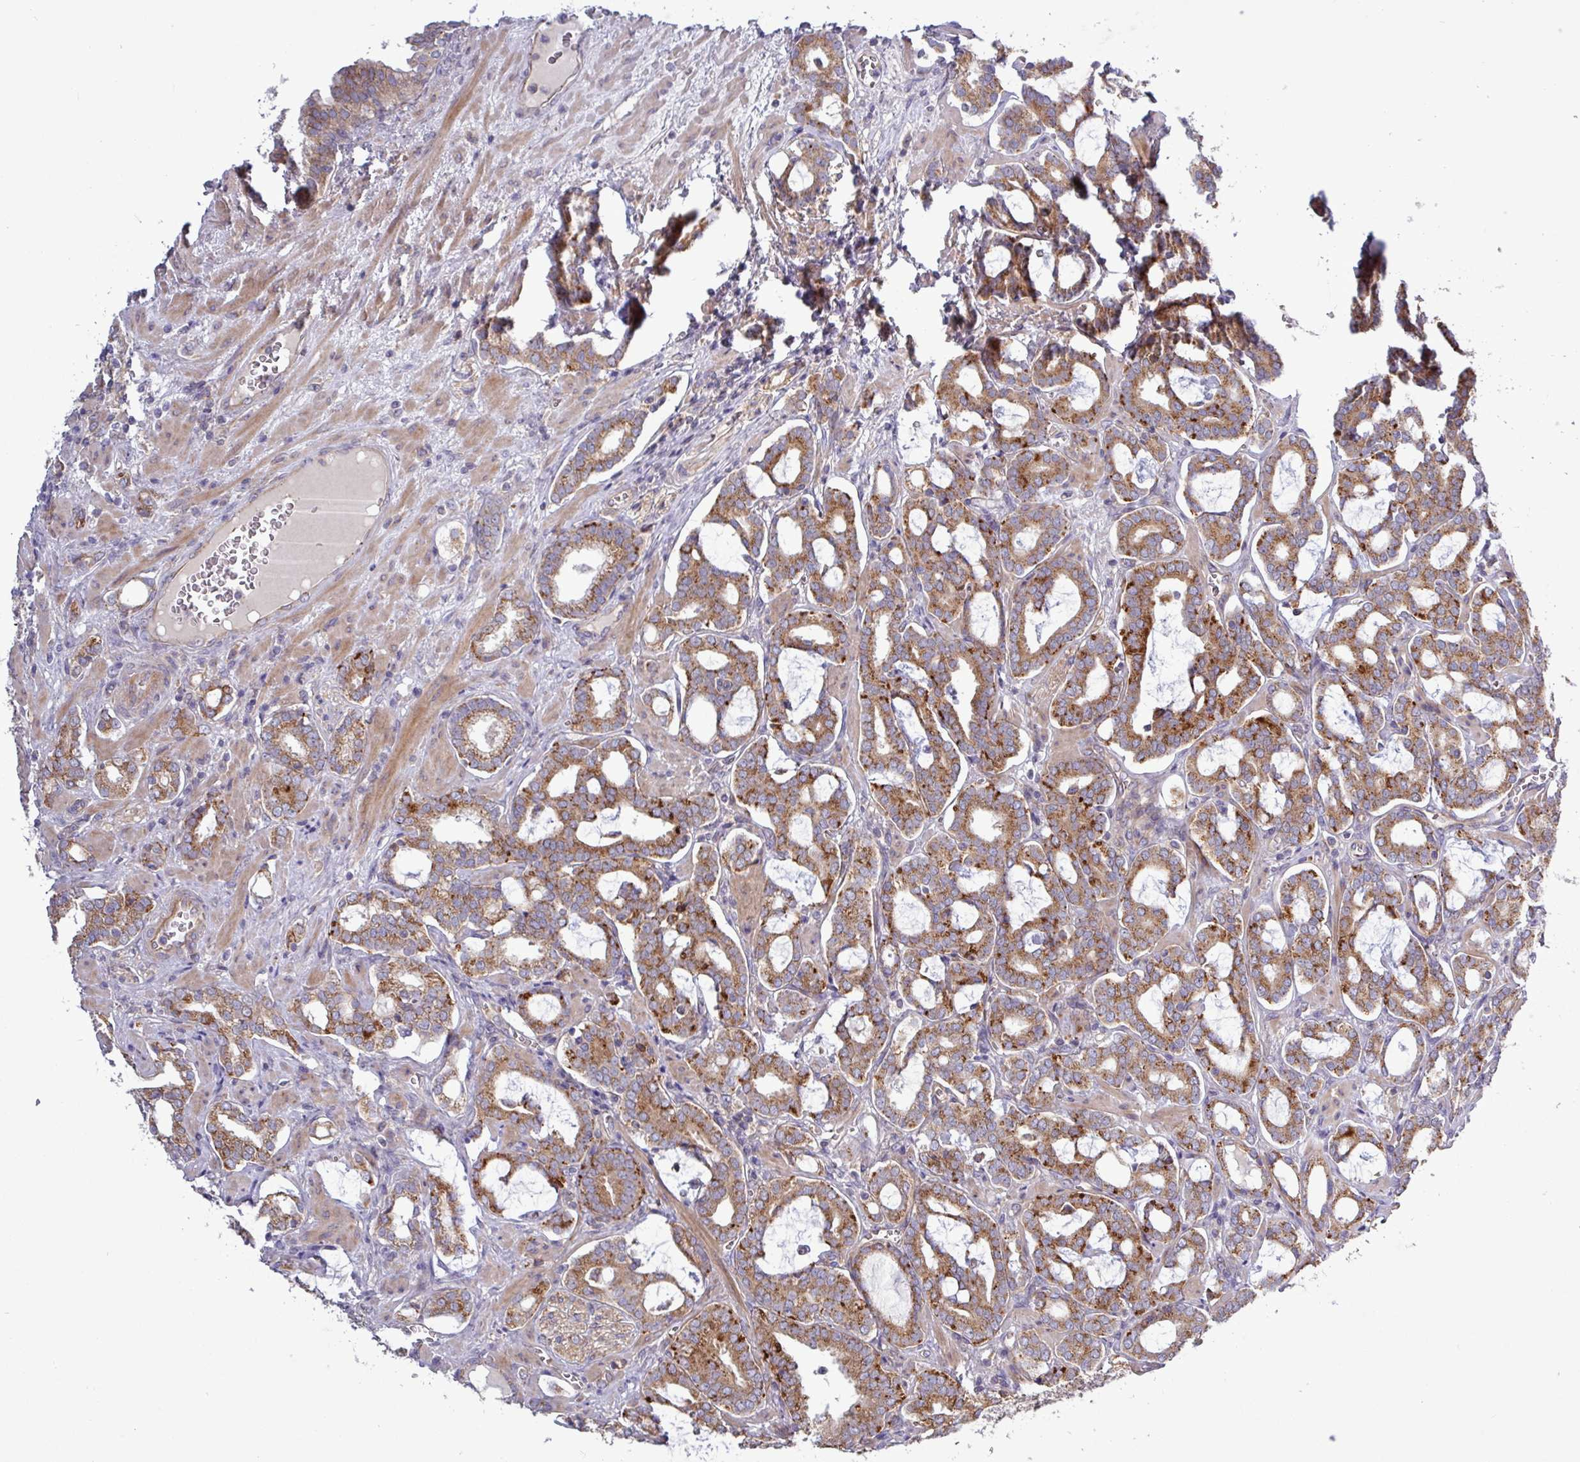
{"staining": {"intensity": "moderate", "quantity": ">75%", "location": "cytoplasmic/membranous"}, "tissue": "prostate cancer", "cell_type": "Tumor cells", "image_type": "cancer", "snomed": [{"axis": "morphology", "description": "Adenocarcinoma, High grade"}, {"axis": "topography", "description": "Prostate and seminal vesicle, NOS"}], "caption": "Prostate high-grade adenocarcinoma stained with IHC demonstrates moderate cytoplasmic/membranous positivity in approximately >75% of tumor cells.", "gene": "PLIN2", "patient": {"sex": "male", "age": 67}}